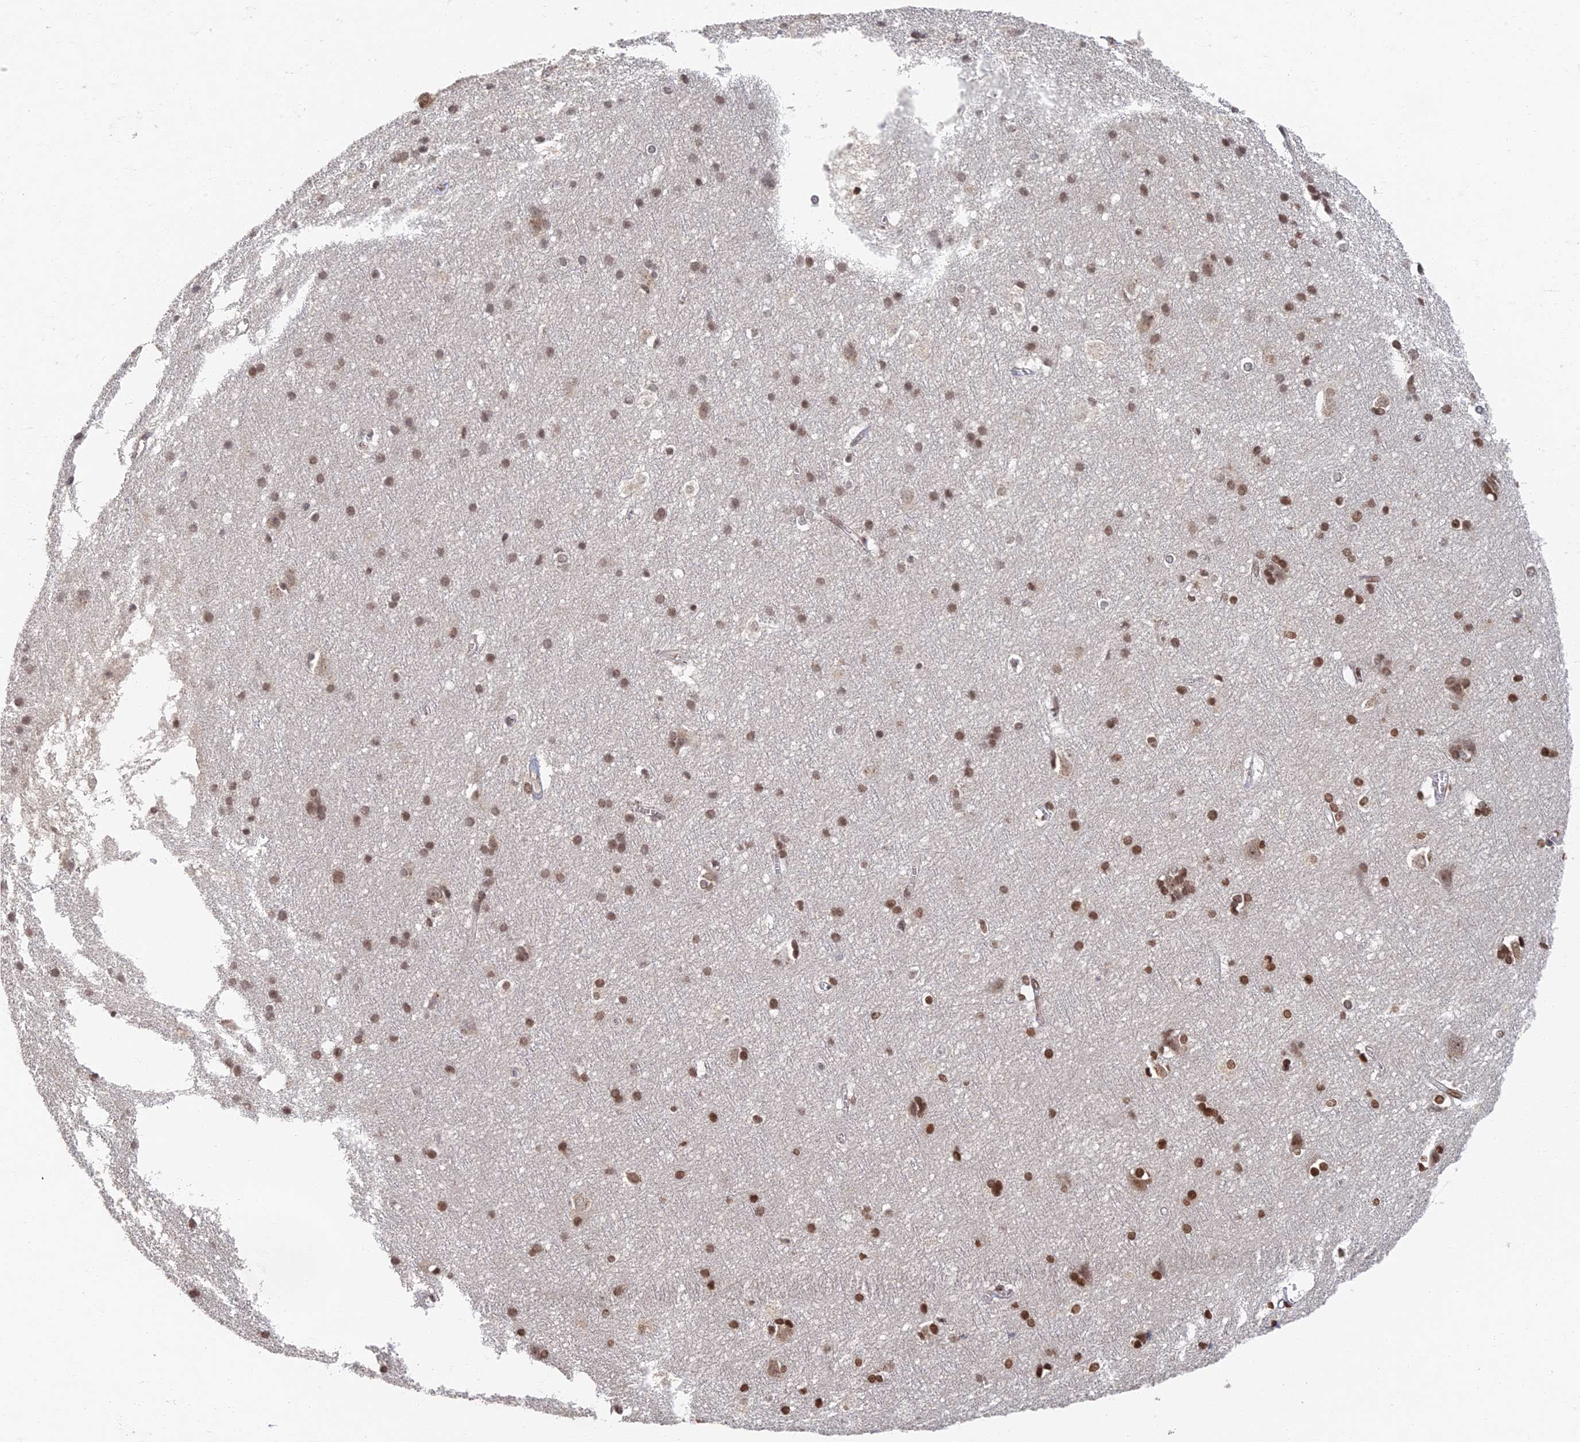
{"staining": {"intensity": "weak", "quantity": ">75%", "location": "cytoplasmic/membranous"}, "tissue": "cerebral cortex", "cell_type": "Endothelial cells", "image_type": "normal", "snomed": [{"axis": "morphology", "description": "Normal tissue, NOS"}, {"axis": "topography", "description": "Cerebral cortex"}], "caption": "The image demonstrates staining of unremarkable cerebral cortex, revealing weak cytoplasmic/membranous protein positivity (brown color) within endothelial cells.", "gene": "GPATCH1", "patient": {"sex": "male", "age": 54}}